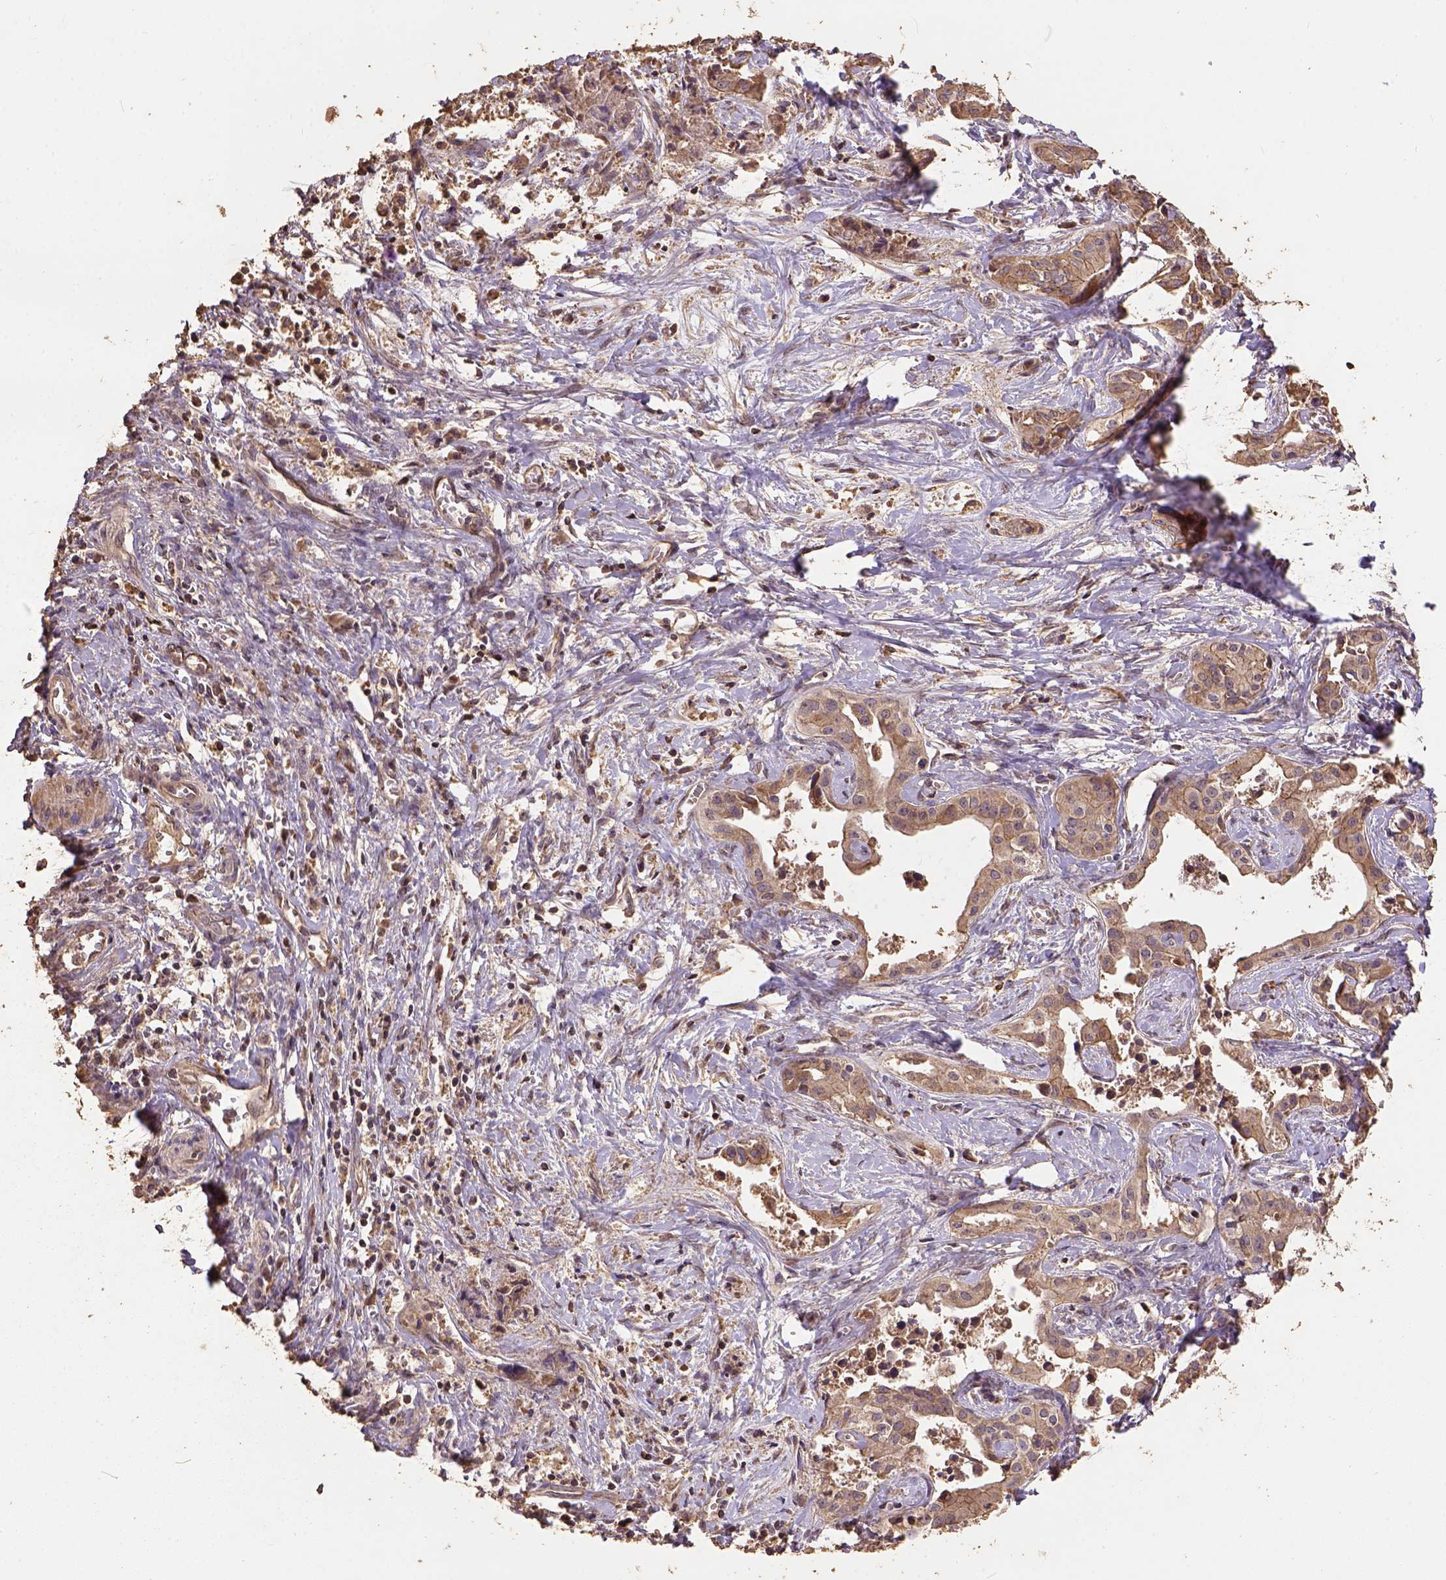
{"staining": {"intensity": "weak", "quantity": ">75%", "location": "cytoplasmic/membranous"}, "tissue": "liver cancer", "cell_type": "Tumor cells", "image_type": "cancer", "snomed": [{"axis": "morphology", "description": "Cholangiocarcinoma"}, {"axis": "topography", "description": "Liver"}], "caption": "IHC photomicrograph of neoplastic tissue: human liver cancer stained using immunohistochemistry exhibits low levels of weak protein expression localized specifically in the cytoplasmic/membranous of tumor cells, appearing as a cytoplasmic/membranous brown color.", "gene": "ATP1B3", "patient": {"sex": "female", "age": 65}}